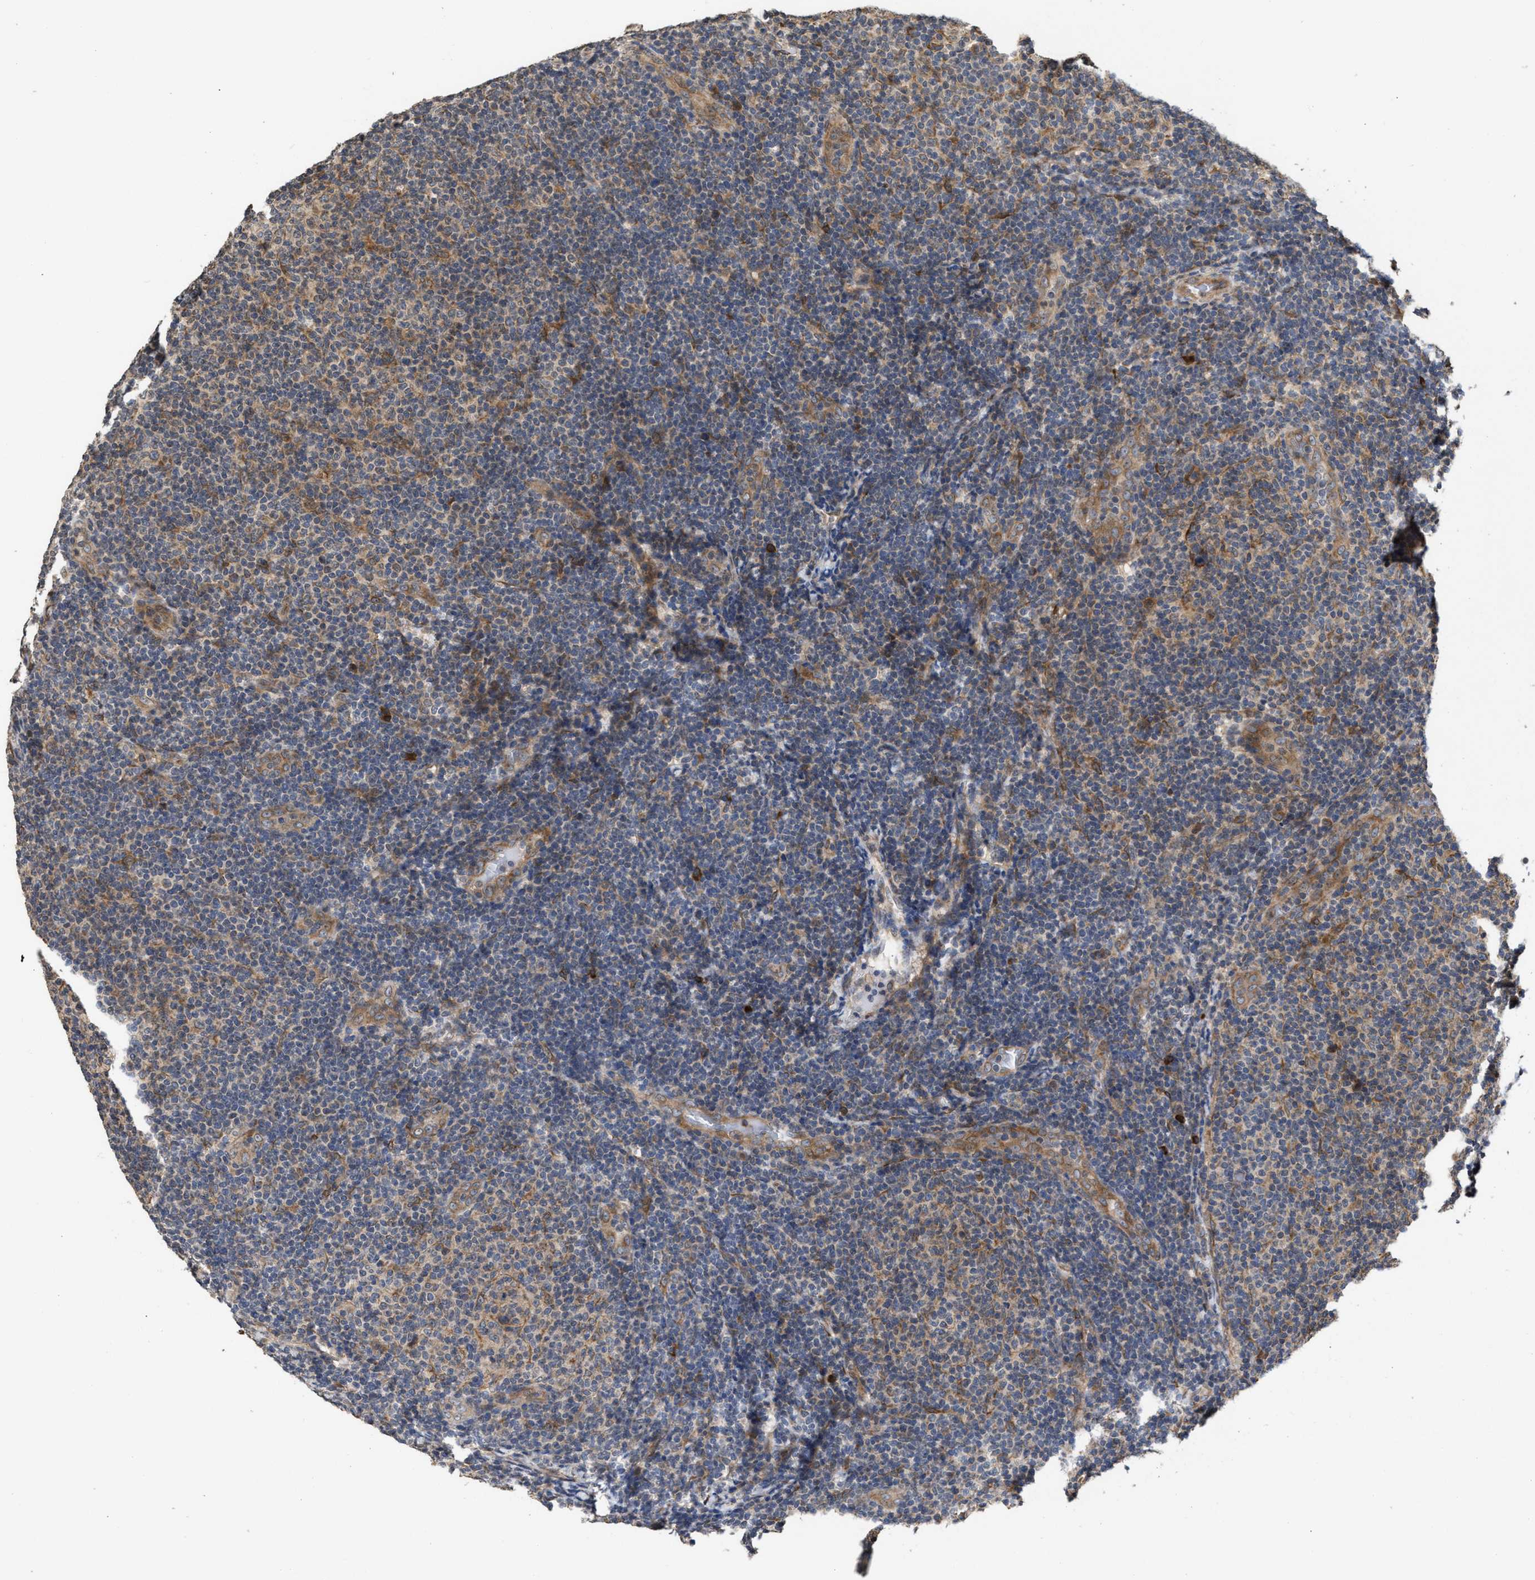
{"staining": {"intensity": "moderate", "quantity": "25%-75%", "location": "cytoplasmic/membranous"}, "tissue": "lymphoma", "cell_type": "Tumor cells", "image_type": "cancer", "snomed": [{"axis": "morphology", "description": "Malignant lymphoma, non-Hodgkin's type, Low grade"}, {"axis": "topography", "description": "Lymph node"}], "caption": "Protein analysis of lymphoma tissue displays moderate cytoplasmic/membranous staining in about 25%-75% of tumor cells. (Stains: DAB in brown, nuclei in blue, Microscopy: brightfield microscopy at high magnification).", "gene": "SAR1A", "patient": {"sex": "male", "age": 83}}